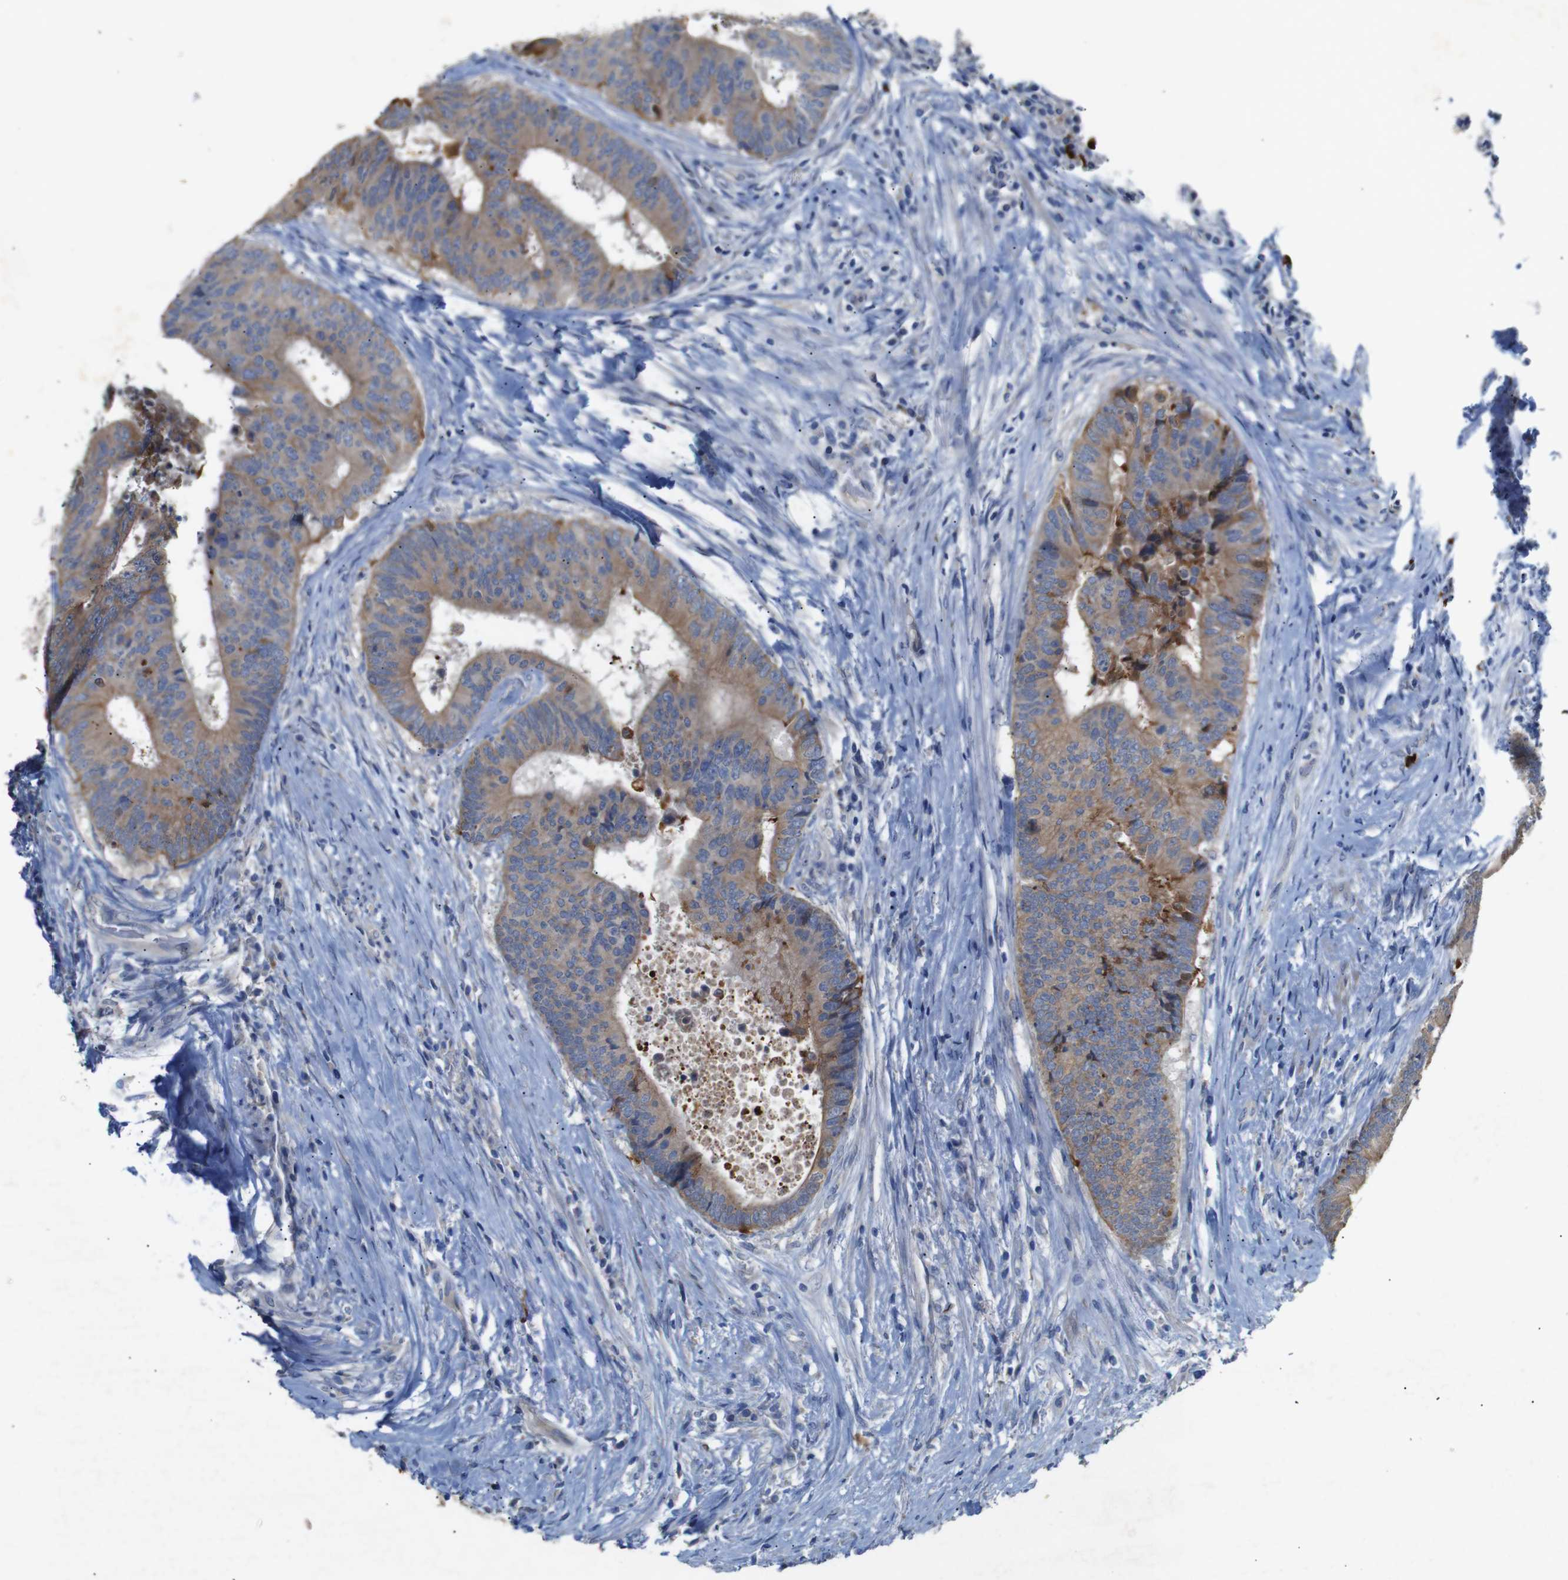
{"staining": {"intensity": "moderate", "quantity": ">75%", "location": "cytoplasmic/membranous"}, "tissue": "colorectal cancer", "cell_type": "Tumor cells", "image_type": "cancer", "snomed": [{"axis": "morphology", "description": "Adenocarcinoma, NOS"}, {"axis": "topography", "description": "Rectum"}], "caption": "Moderate cytoplasmic/membranous positivity is present in approximately >75% of tumor cells in adenocarcinoma (colorectal).", "gene": "ALOX15", "patient": {"sex": "male", "age": 72}}